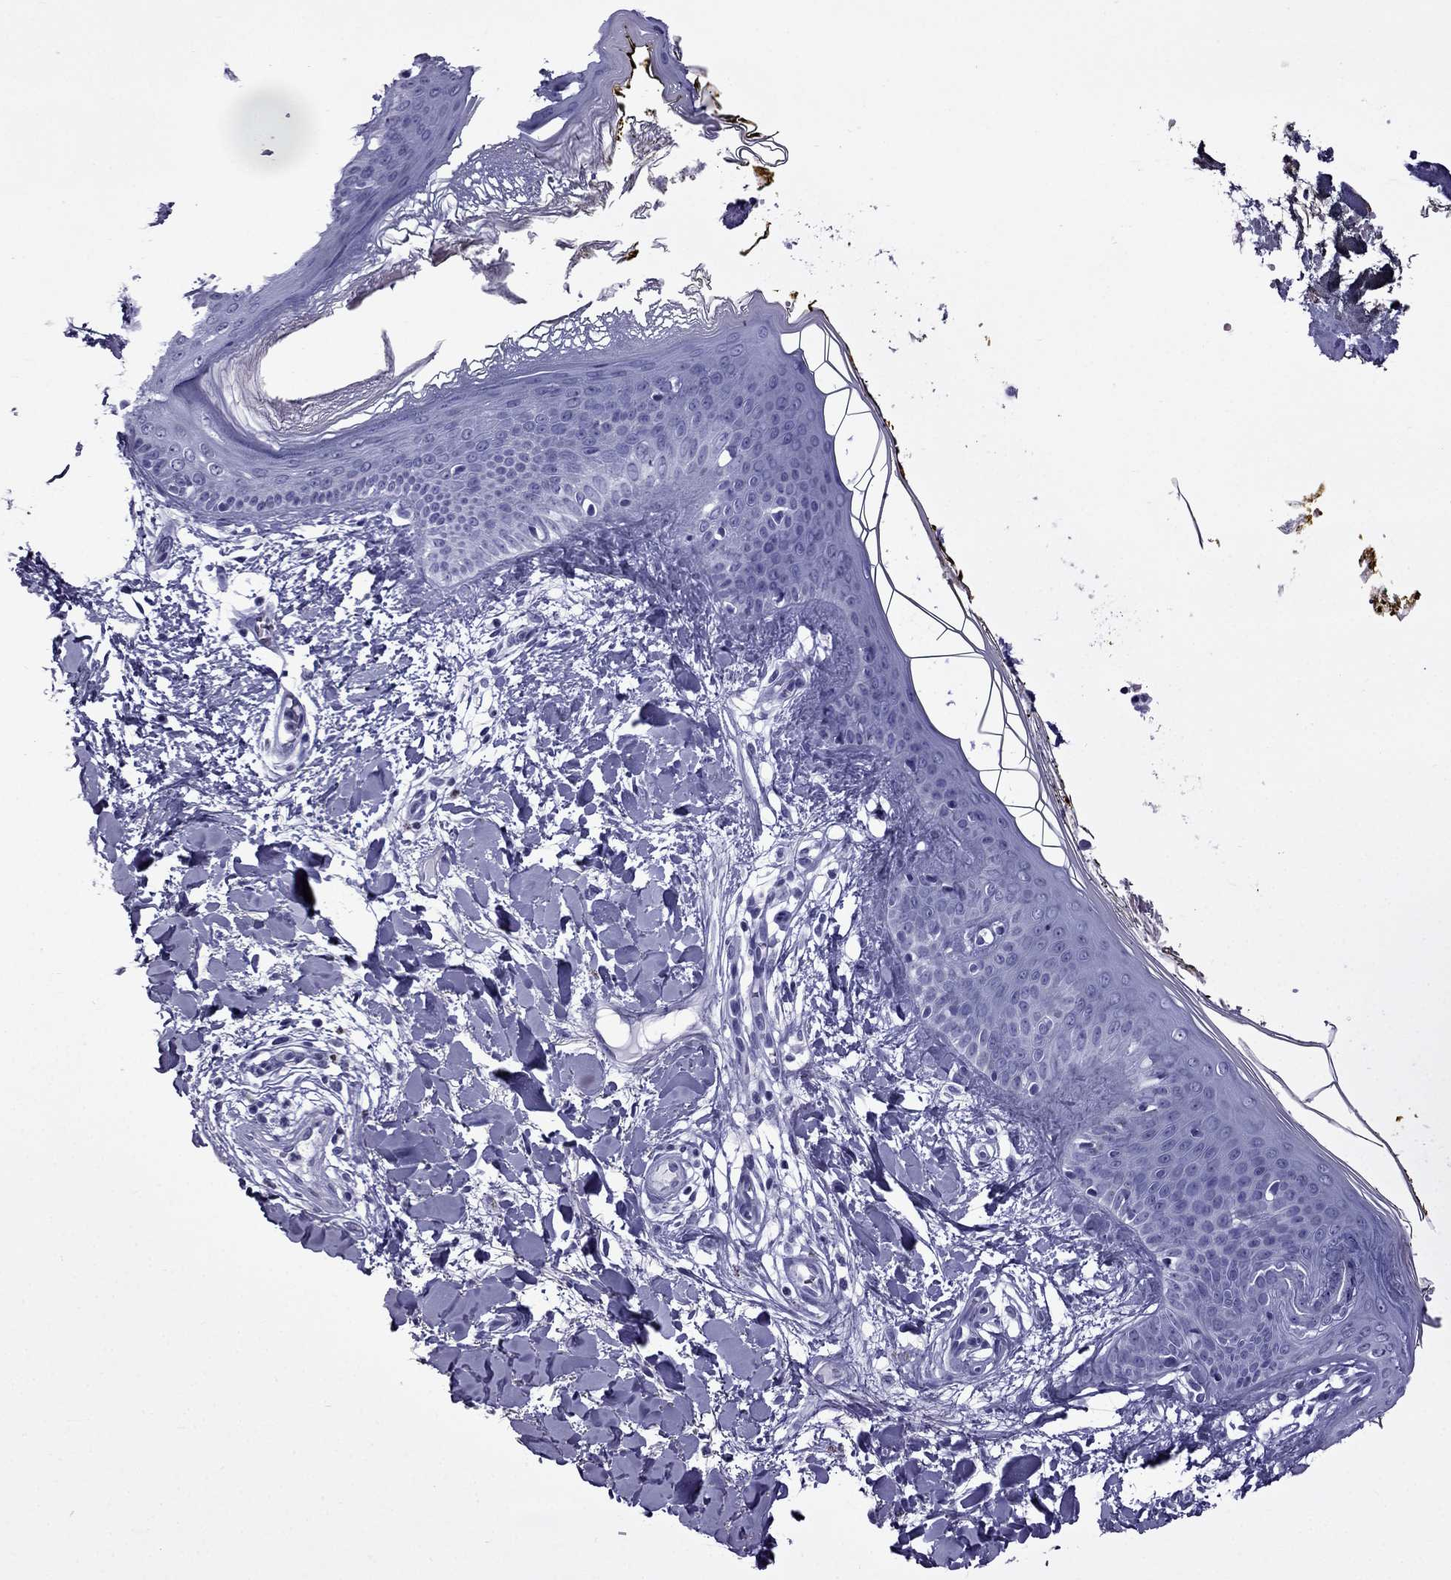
{"staining": {"intensity": "negative", "quantity": "none", "location": "none"}, "tissue": "skin", "cell_type": "Fibroblasts", "image_type": "normal", "snomed": [{"axis": "morphology", "description": "Normal tissue, NOS"}, {"axis": "topography", "description": "Skin"}], "caption": "IHC photomicrograph of benign skin: skin stained with DAB (3,3'-diaminobenzidine) exhibits no significant protein staining in fibroblasts. Nuclei are stained in blue.", "gene": "TFF3", "patient": {"sex": "female", "age": 34}}